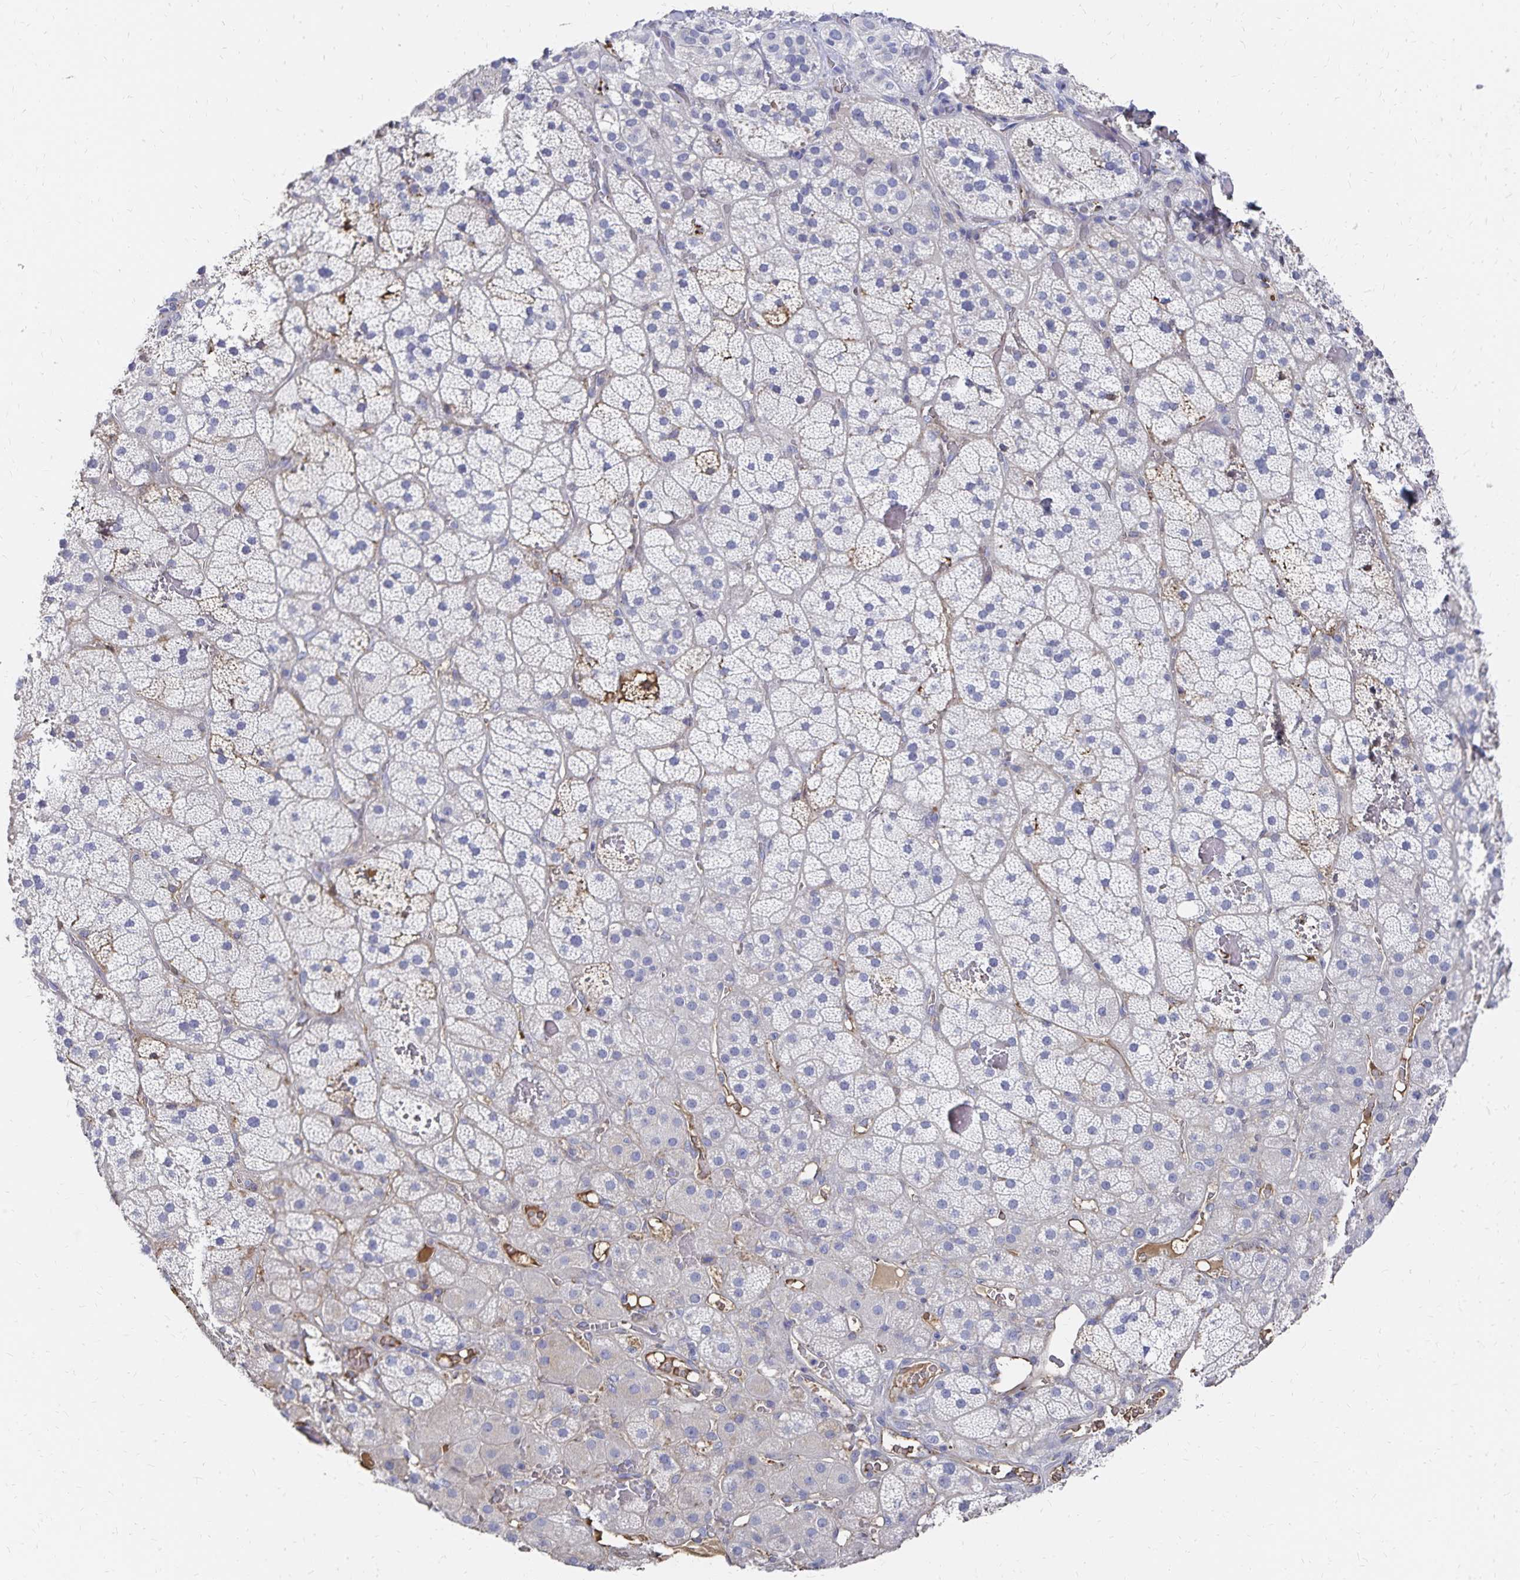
{"staining": {"intensity": "negative", "quantity": "none", "location": "none"}, "tissue": "adrenal gland", "cell_type": "Glandular cells", "image_type": "normal", "snomed": [{"axis": "morphology", "description": "Normal tissue, NOS"}, {"axis": "topography", "description": "Adrenal gland"}], "caption": "A micrograph of adrenal gland stained for a protein reveals no brown staining in glandular cells. (Stains: DAB immunohistochemistry (IHC) with hematoxylin counter stain, Microscopy: brightfield microscopy at high magnification).", "gene": "KISS1", "patient": {"sex": "male", "age": 57}}